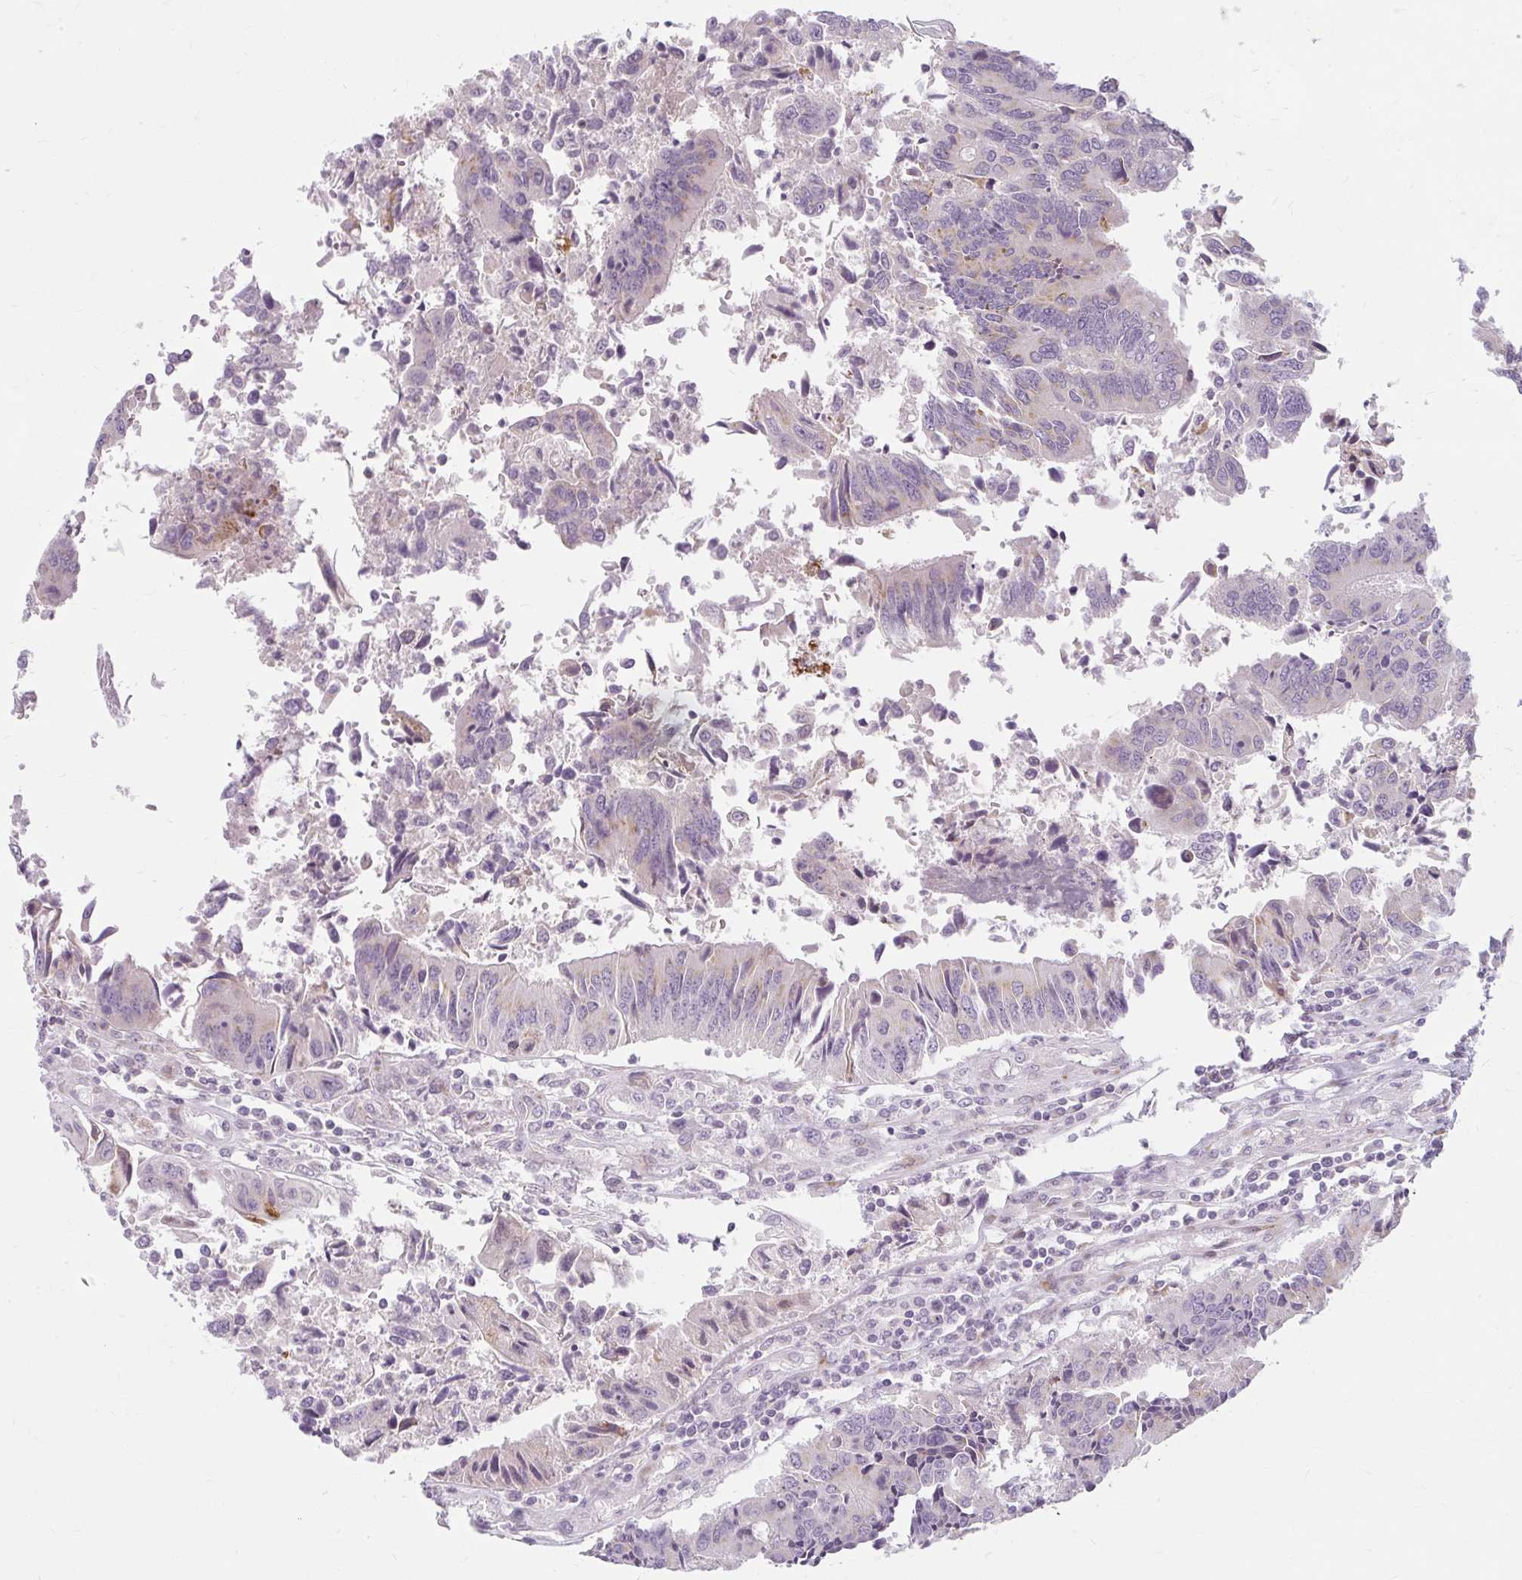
{"staining": {"intensity": "weak", "quantity": "<25%", "location": "cytoplasmic/membranous"}, "tissue": "colorectal cancer", "cell_type": "Tumor cells", "image_type": "cancer", "snomed": [{"axis": "morphology", "description": "Adenocarcinoma, NOS"}, {"axis": "topography", "description": "Colon"}], "caption": "Immunohistochemistry (IHC) micrograph of colorectal cancer (adenocarcinoma) stained for a protein (brown), which displays no staining in tumor cells.", "gene": "ZFYVE26", "patient": {"sex": "female", "age": 67}}